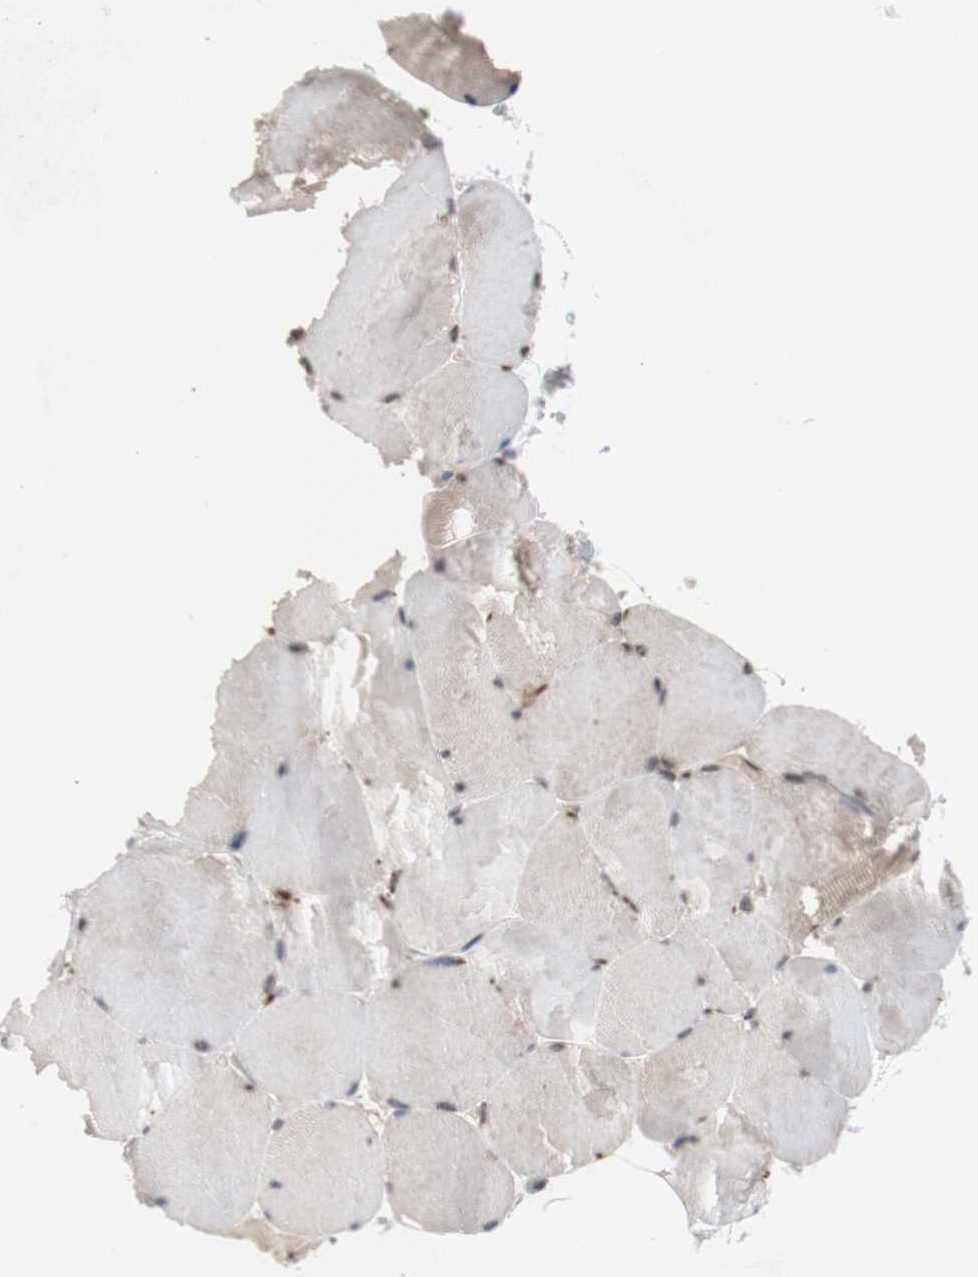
{"staining": {"intensity": "weak", "quantity": ">75%", "location": "cytoplasmic/membranous,nuclear"}, "tissue": "skeletal muscle", "cell_type": "Myocytes", "image_type": "normal", "snomed": [{"axis": "morphology", "description": "Normal tissue, NOS"}, {"axis": "topography", "description": "Skin"}, {"axis": "topography", "description": "Skeletal muscle"}], "caption": "Myocytes reveal low levels of weak cytoplasmic/membranous,nuclear staining in about >75% of cells in normal human skeletal muscle. (DAB (3,3'-diaminobenzidine) = brown stain, brightfield microscopy at high magnification).", "gene": "SFPQ", "patient": {"sex": "male", "age": 83}}